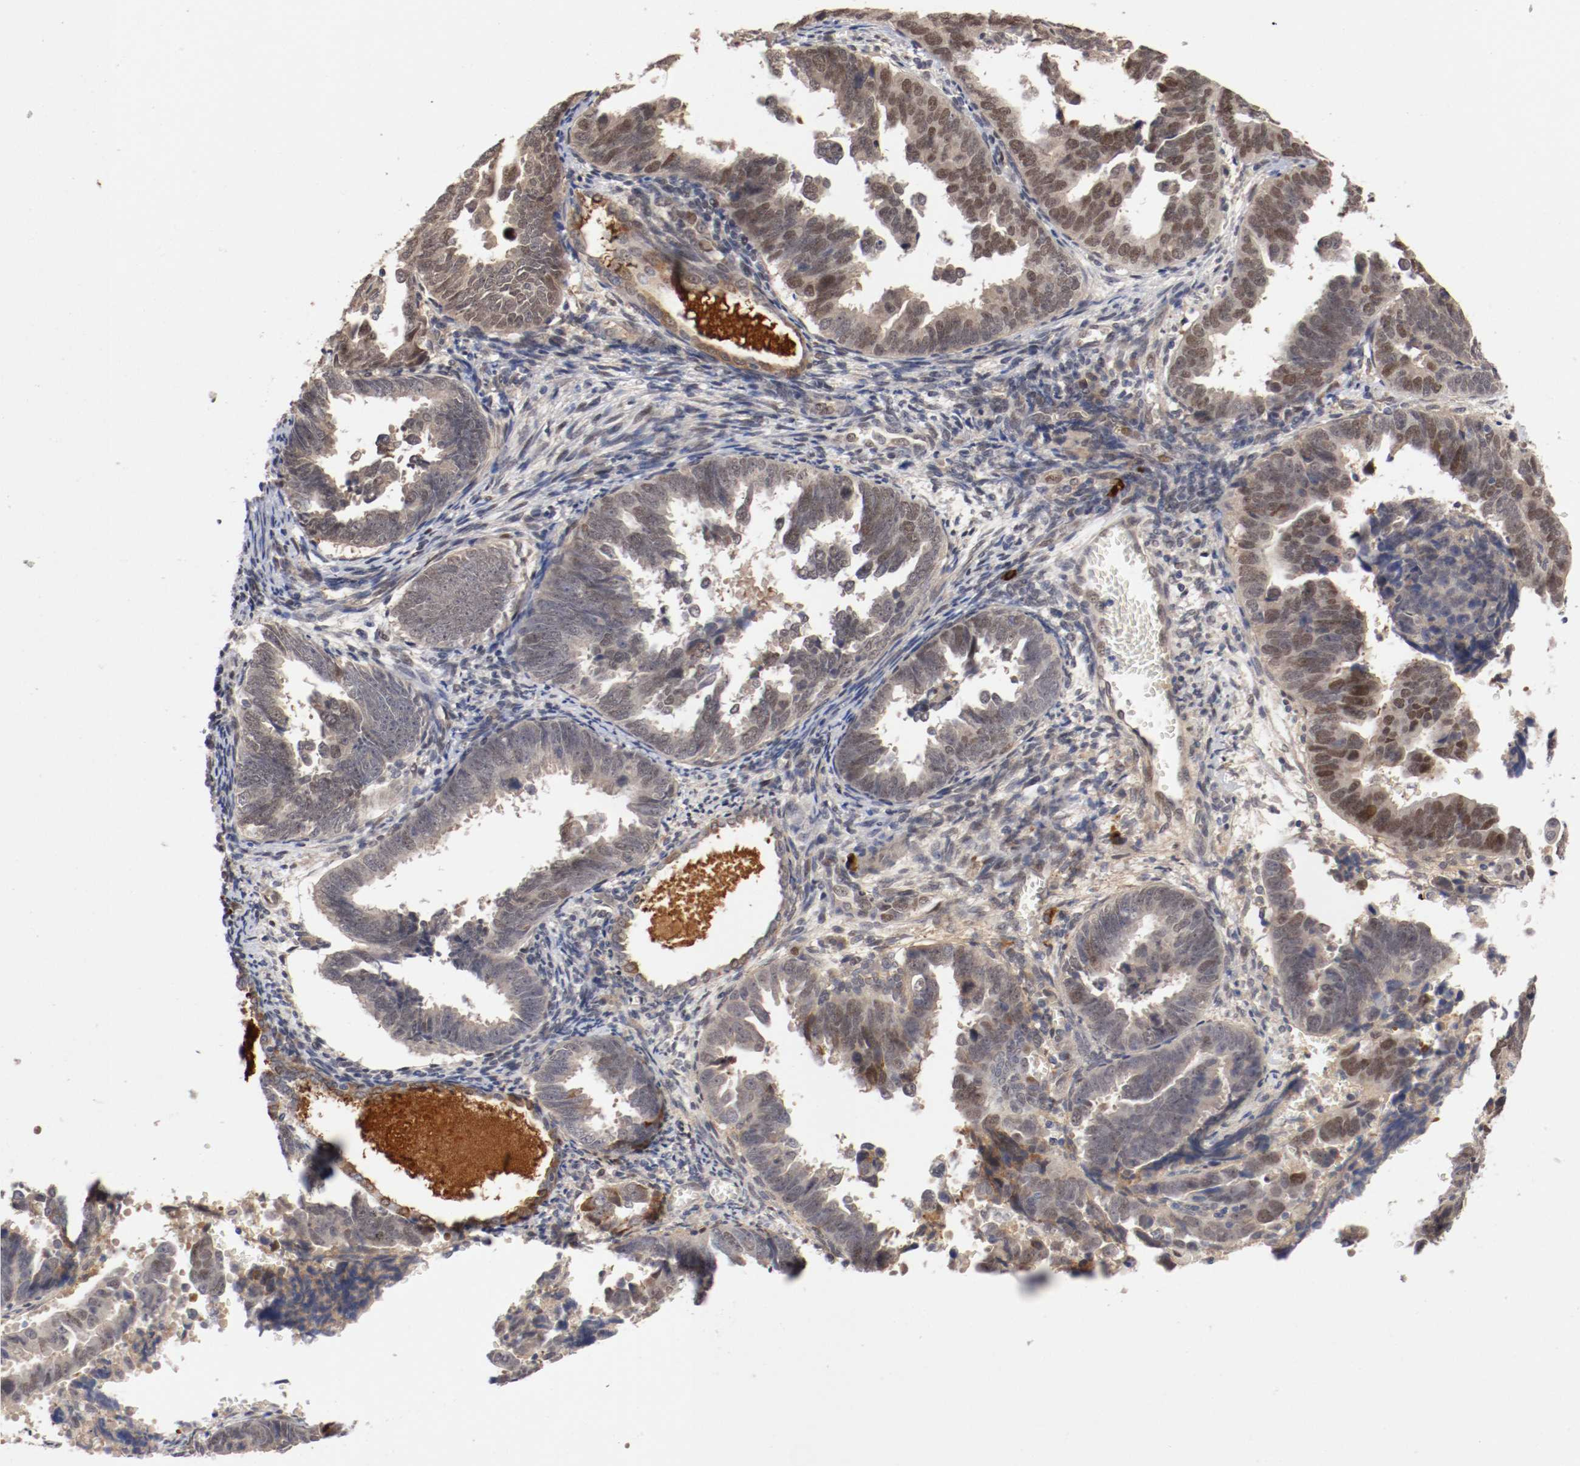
{"staining": {"intensity": "weak", "quantity": "25%-75%", "location": "nuclear"}, "tissue": "endometrial cancer", "cell_type": "Tumor cells", "image_type": "cancer", "snomed": [{"axis": "morphology", "description": "Adenocarcinoma, NOS"}, {"axis": "topography", "description": "Endometrium"}], "caption": "Protein expression analysis of human endometrial cancer (adenocarcinoma) reveals weak nuclear positivity in approximately 25%-75% of tumor cells.", "gene": "DNMT3B", "patient": {"sex": "female", "age": 75}}